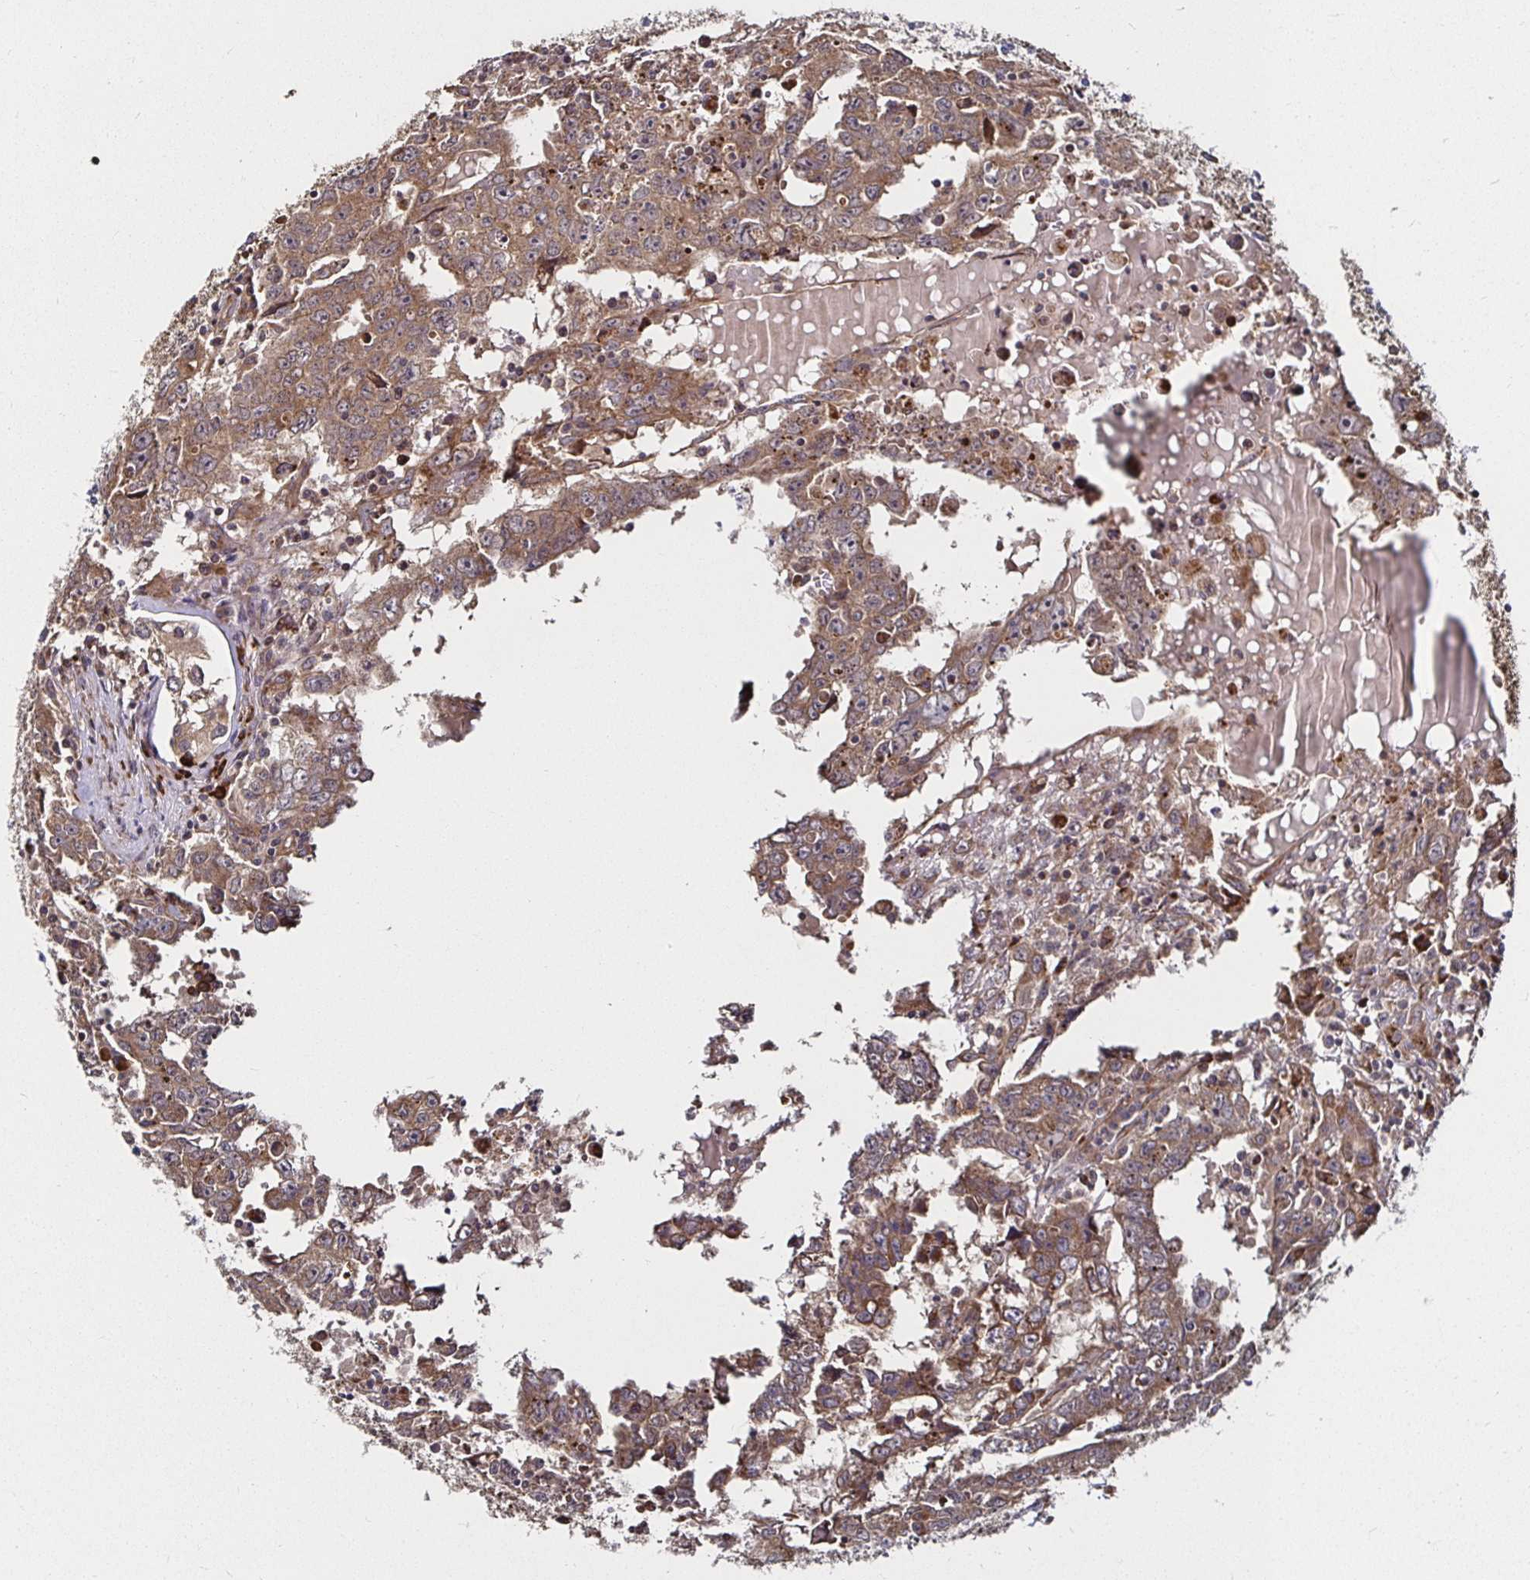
{"staining": {"intensity": "moderate", "quantity": ">75%", "location": "cytoplasmic/membranous"}, "tissue": "testis cancer", "cell_type": "Tumor cells", "image_type": "cancer", "snomed": [{"axis": "morphology", "description": "Carcinoma, Embryonal, NOS"}, {"axis": "topography", "description": "Testis"}], "caption": "Testis embryonal carcinoma stained for a protein (brown) displays moderate cytoplasmic/membranous positive expression in about >75% of tumor cells.", "gene": "MLST8", "patient": {"sex": "male", "age": 22}}